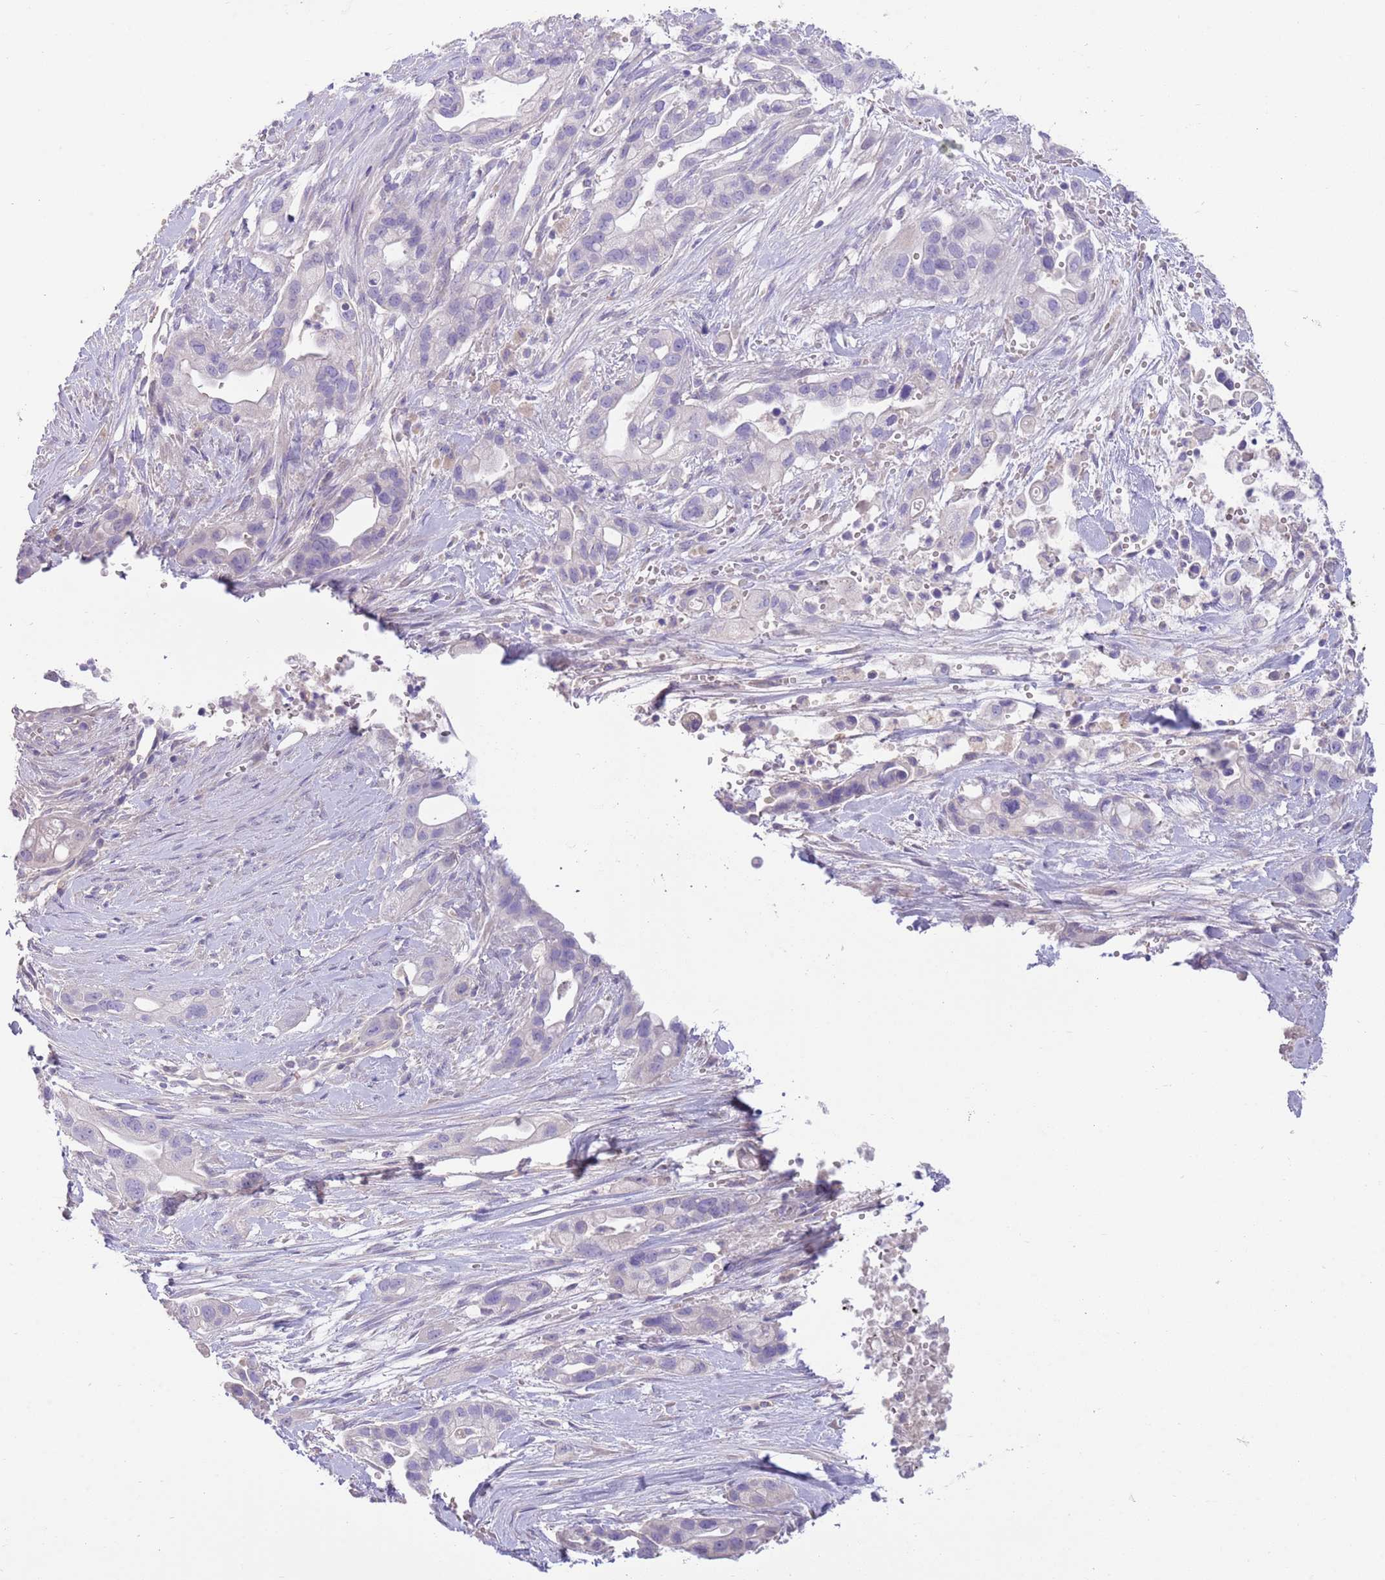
{"staining": {"intensity": "negative", "quantity": "none", "location": "none"}, "tissue": "pancreatic cancer", "cell_type": "Tumor cells", "image_type": "cancer", "snomed": [{"axis": "morphology", "description": "Adenocarcinoma, NOS"}, {"axis": "topography", "description": "Pancreas"}], "caption": "This is a micrograph of immunohistochemistry staining of pancreatic cancer (adenocarcinoma), which shows no staining in tumor cells.", "gene": "SFTPA1", "patient": {"sex": "male", "age": 44}}